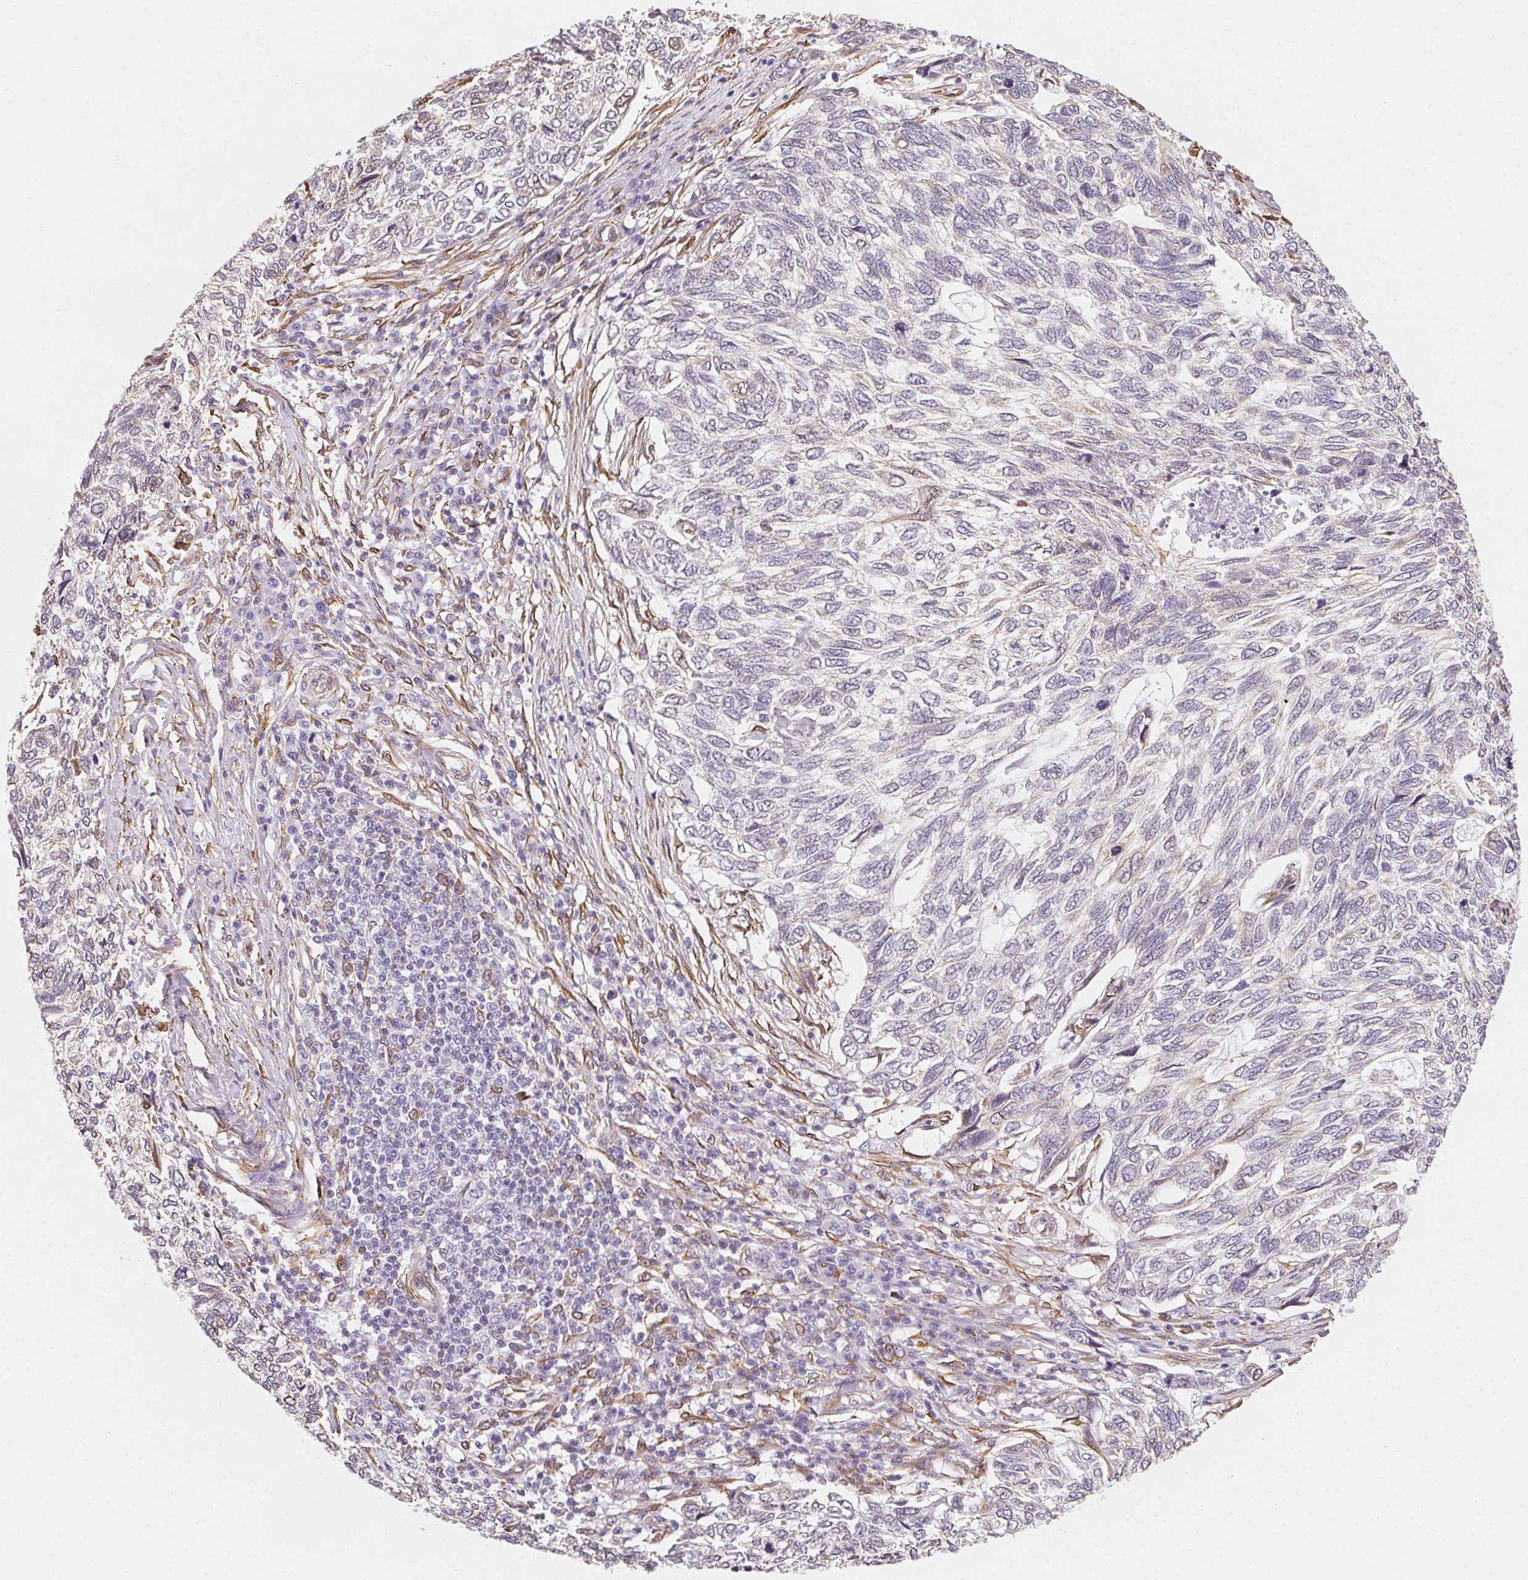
{"staining": {"intensity": "negative", "quantity": "none", "location": "none"}, "tissue": "skin cancer", "cell_type": "Tumor cells", "image_type": "cancer", "snomed": [{"axis": "morphology", "description": "Basal cell carcinoma"}, {"axis": "topography", "description": "Skin"}], "caption": "DAB (3,3'-diaminobenzidine) immunohistochemical staining of skin basal cell carcinoma shows no significant positivity in tumor cells.", "gene": "RSBN1", "patient": {"sex": "female", "age": 65}}